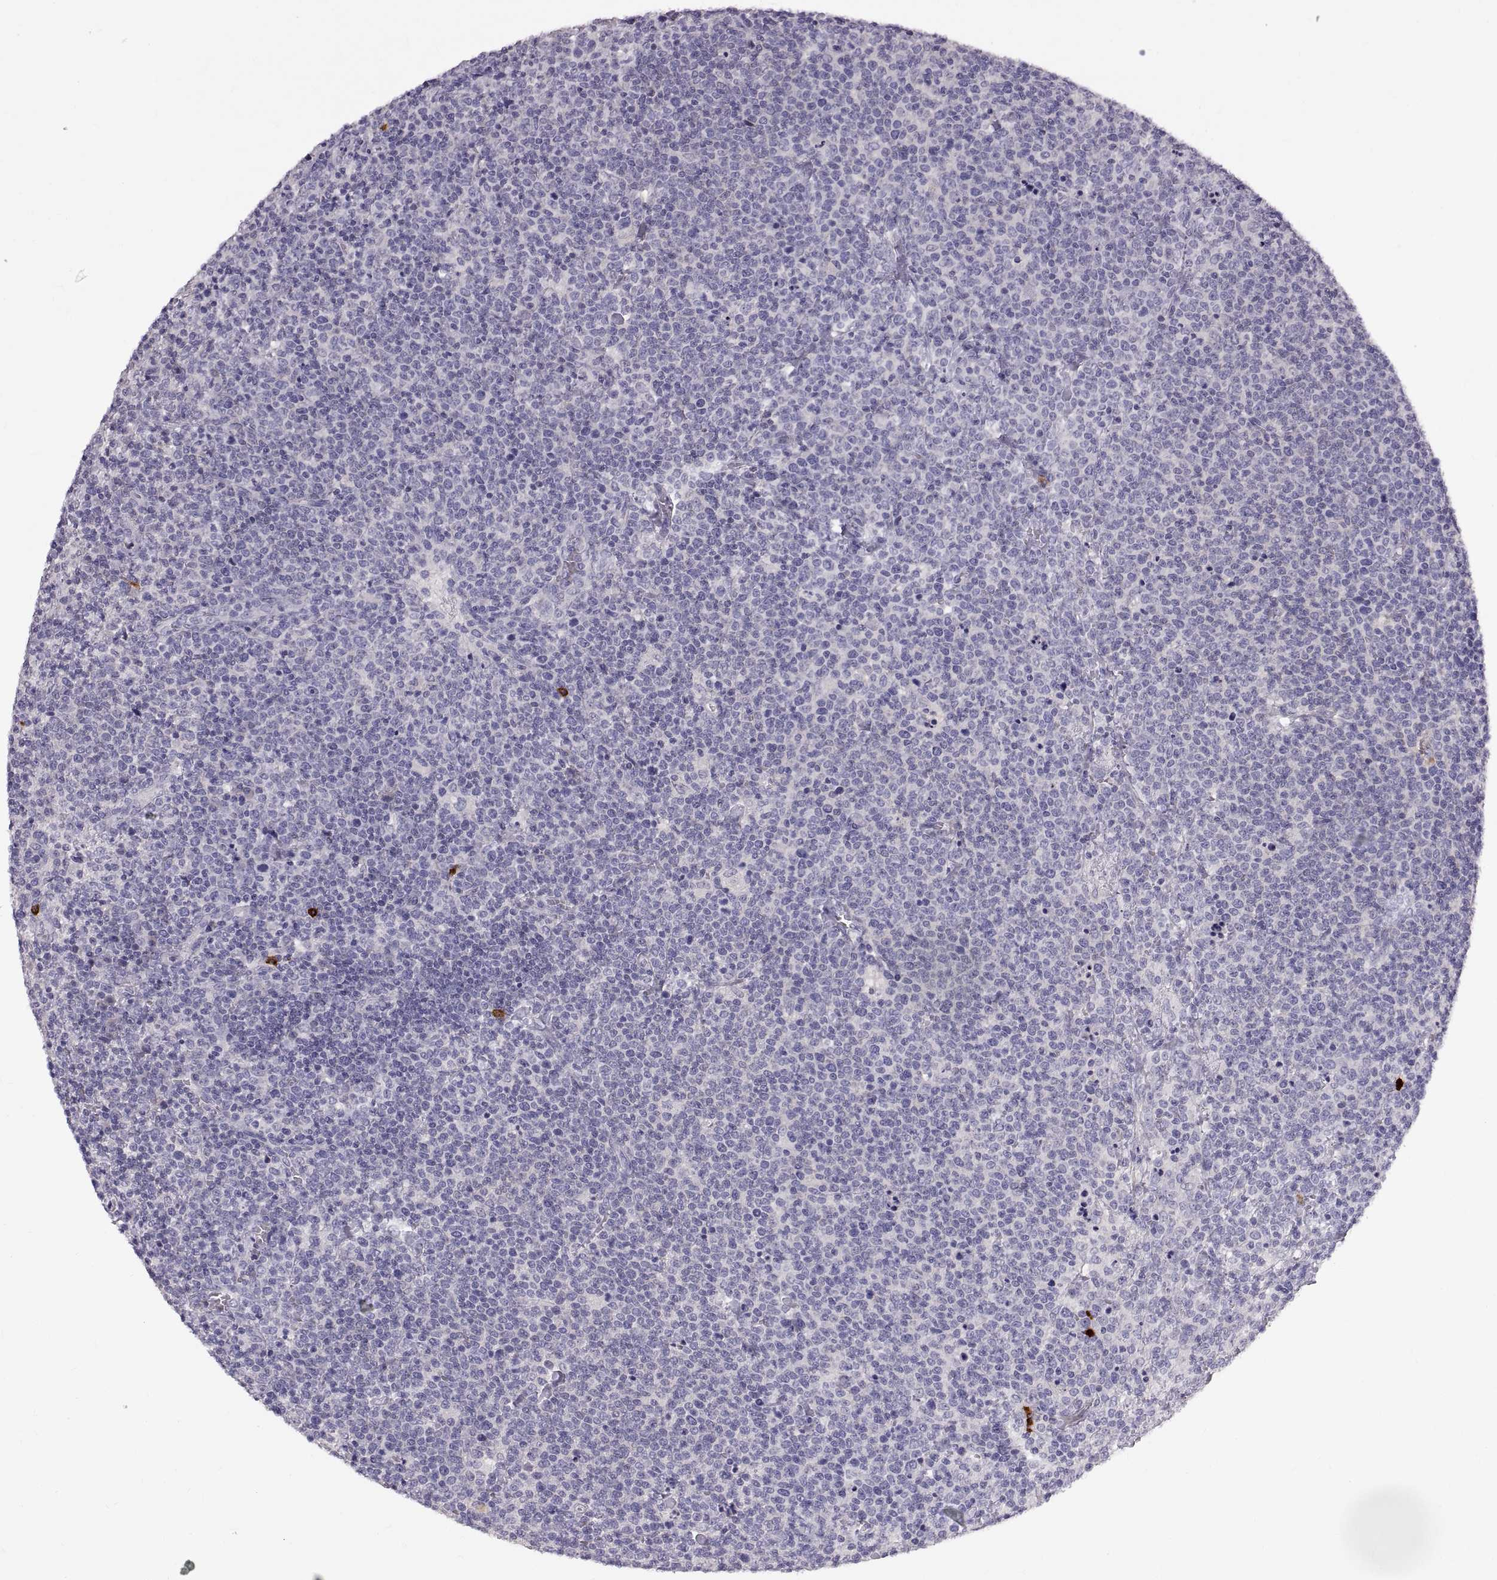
{"staining": {"intensity": "negative", "quantity": "none", "location": "none"}, "tissue": "lymphoma", "cell_type": "Tumor cells", "image_type": "cancer", "snomed": [{"axis": "morphology", "description": "Malignant lymphoma, non-Hodgkin's type, High grade"}, {"axis": "topography", "description": "Lymph node"}], "caption": "The photomicrograph reveals no significant staining in tumor cells of lymphoma.", "gene": "WFDC8", "patient": {"sex": "male", "age": 61}}